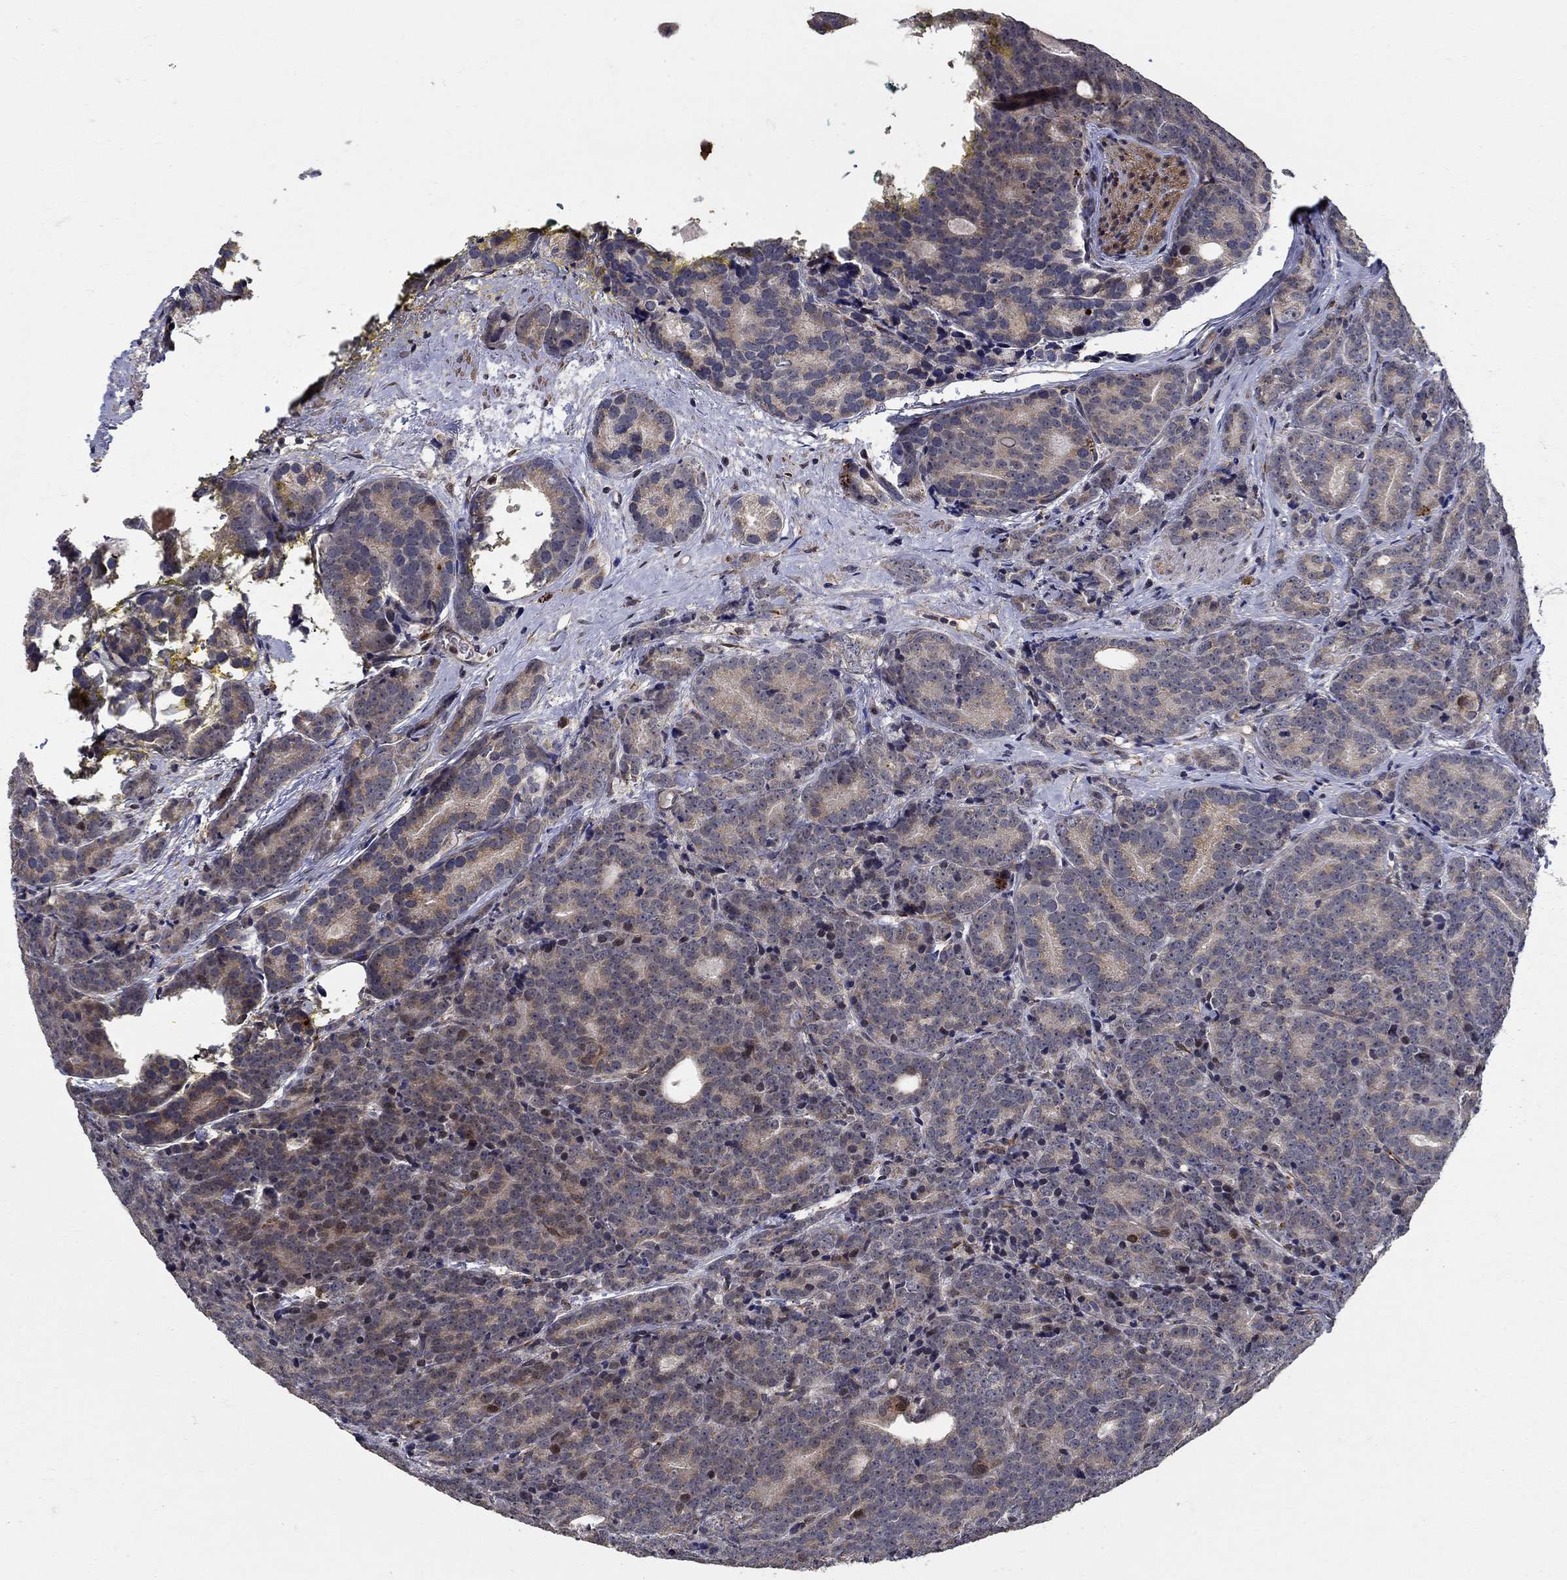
{"staining": {"intensity": "strong", "quantity": "<25%", "location": "nuclear"}, "tissue": "prostate cancer", "cell_type": "Tumor cells", "image_type": "cancer", "snomed": [{"axis": "morphology", "description": "Adenocarcinoma, NOS"}, {"axis": "topography", "description": "Prostate"}], "caption": "Prostate cancer stained with a brown dye demonstrates strong nuclear positive staining in approximately <25% of tumor cells.", "gene": "ZNF594", "patient": {"sex": "male", "age": 71}}